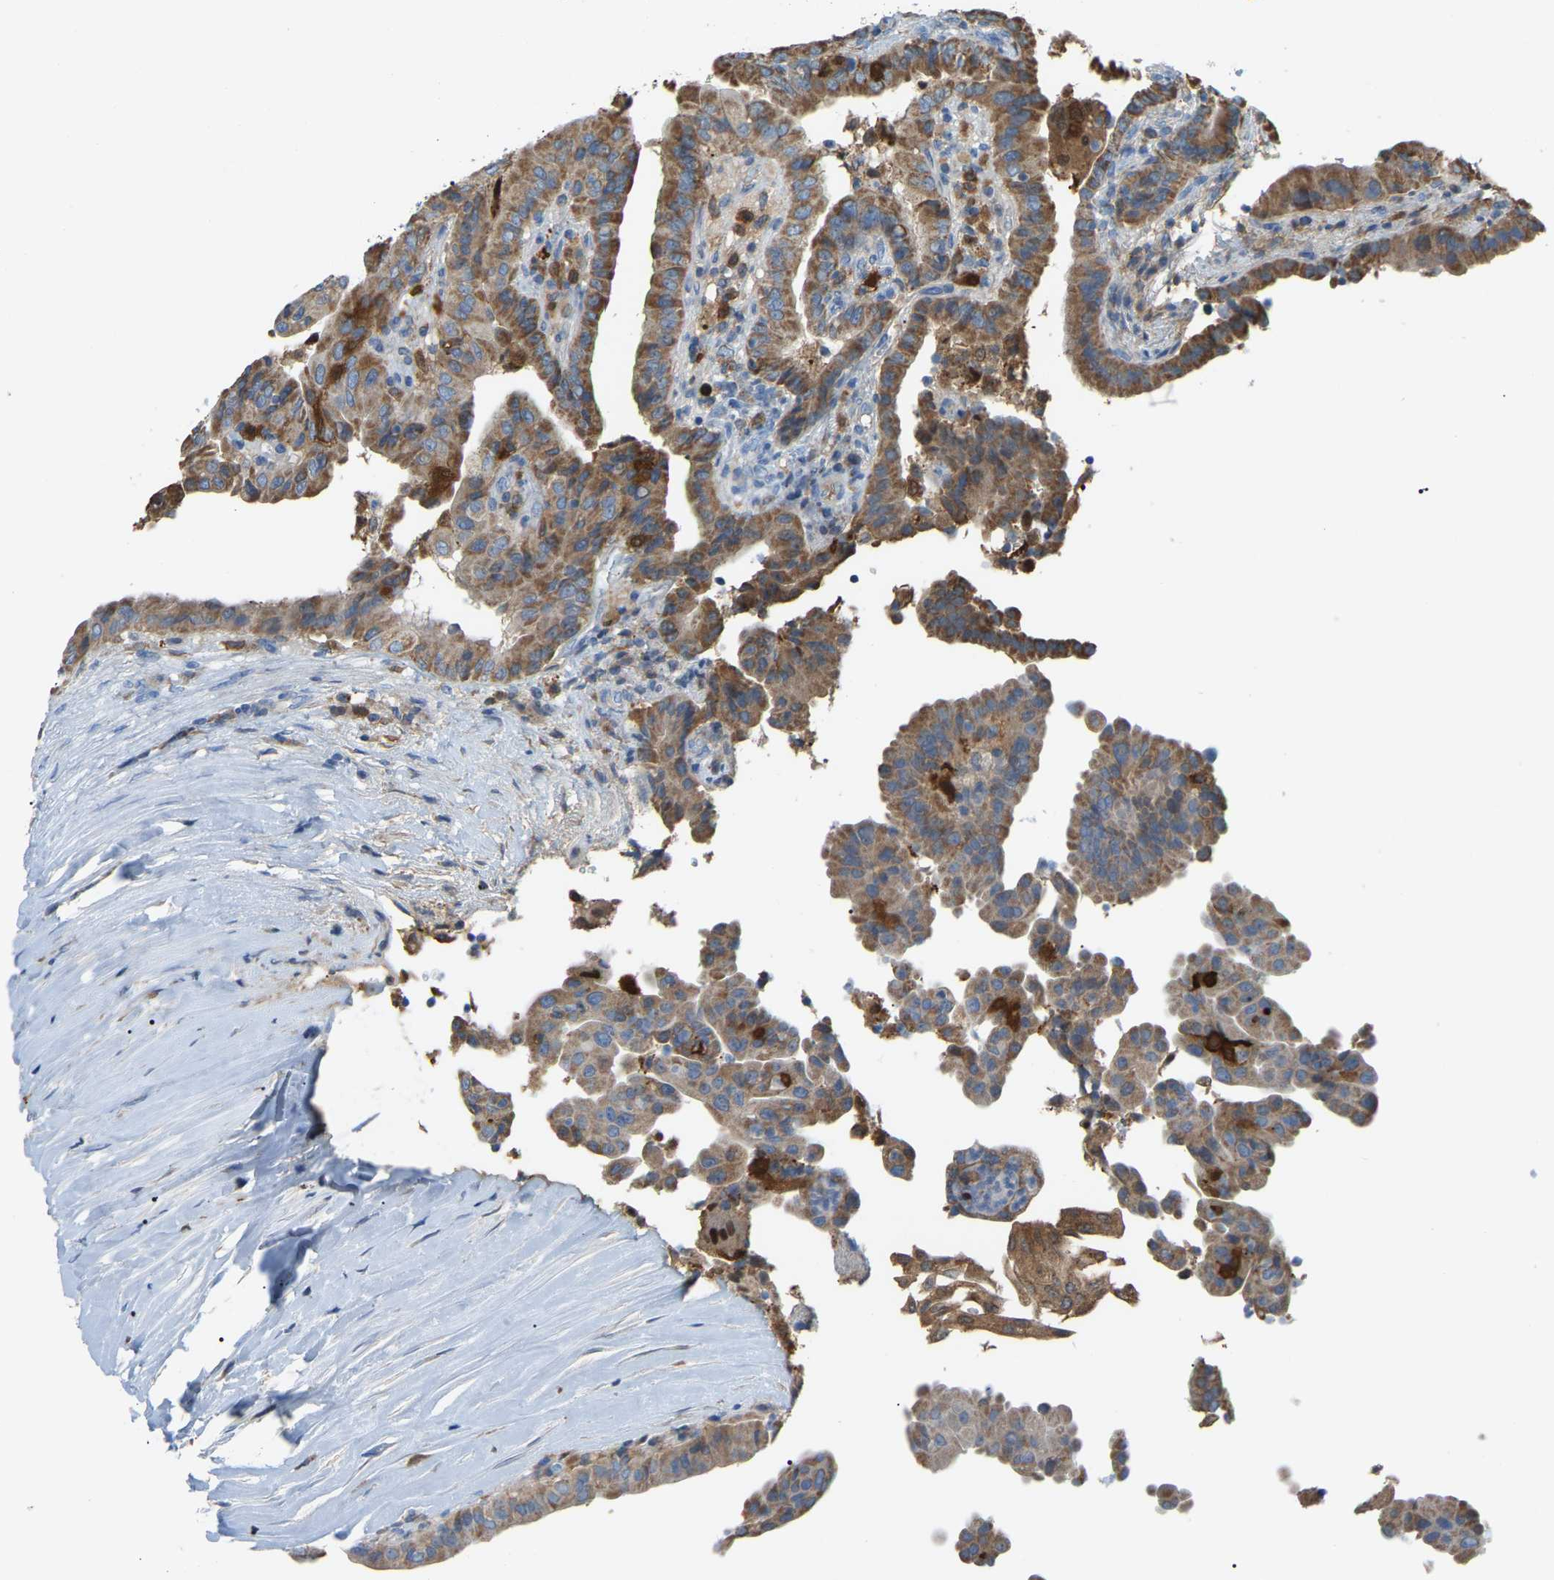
{"staining": {"intensity": "moderate", "quantity": ">75%", "location": "cytoplasmic/membranous"}, "tissue": "thyroid cancer", "cell_type": "Tumor cells", "image_type": "cancer", "snomed": [{"axis": "morphology", "description": "Papillary adenocarcinoma, NOS"}, {"axis": "topography", "description": "Thyroid gland"}], "caption": "Immunohistochemistry (IHC) micrograph of human thyroid cancer (papillary adenocarcinoma) stained for a protein (brown), which exhibits medium levels of moderate cytoplasmic/membranous staining in about >75% of tumor cells.", "gene": "CROT", "patient": {"sex": "male", "age": 33}}